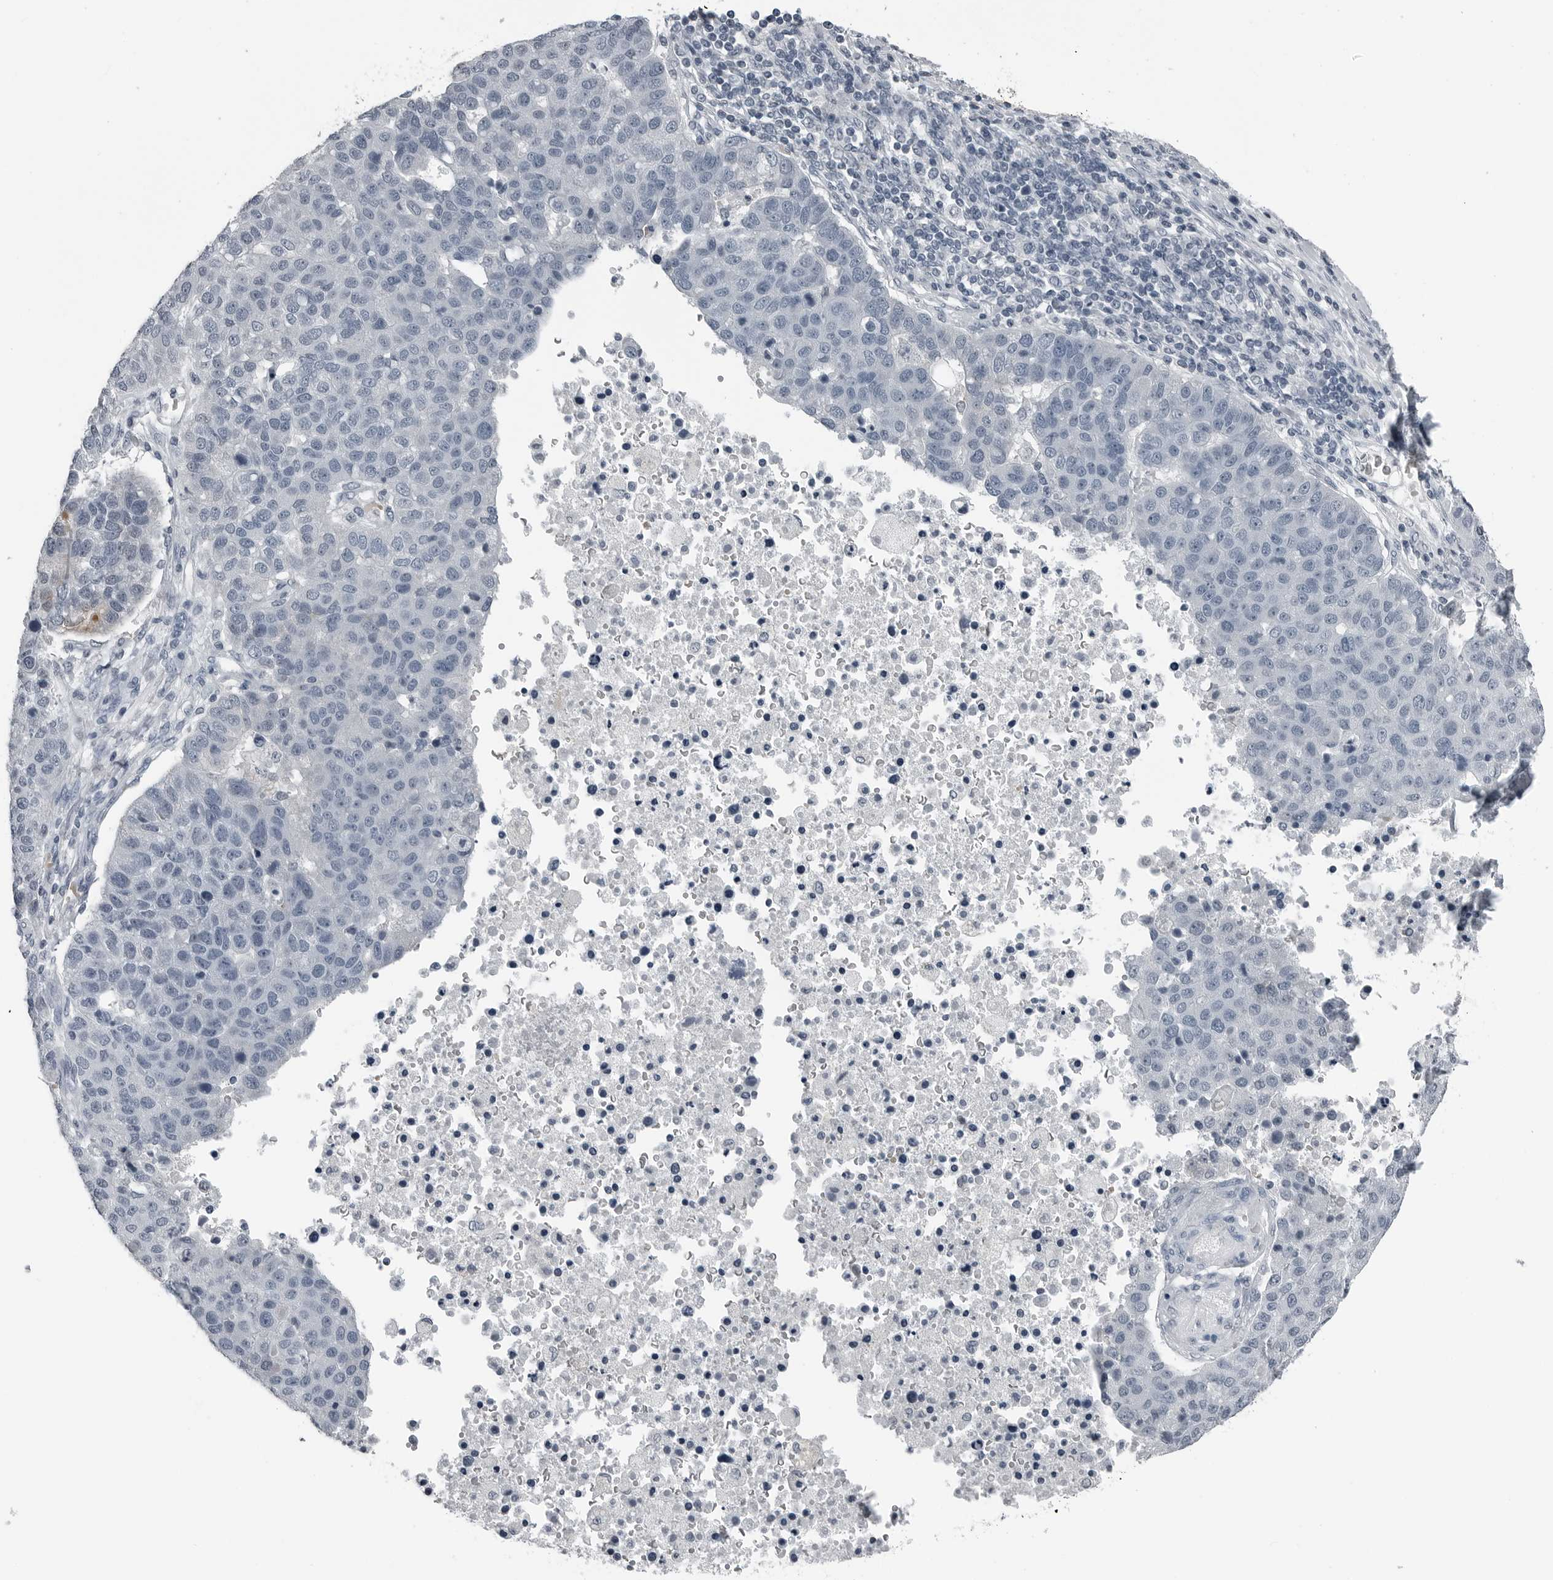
{"staining": {"intensity": "negative", "quantity": "none", "location": "none"}, "tissue": "pancreatic cancer", "cell_type": "Tumor cells", "image_type": "cancer", "snomed": [{"axis": "morphology", "description": "Adenocarcinoma, NOS"}, {"axis": "topography", "description": "Pancreas"}], "caption": "Tumor cells are negative for brown protein staining in pancreatic cancer.", "gene": "SPINK1", "patient": {"sex": "female", "age": 61}}